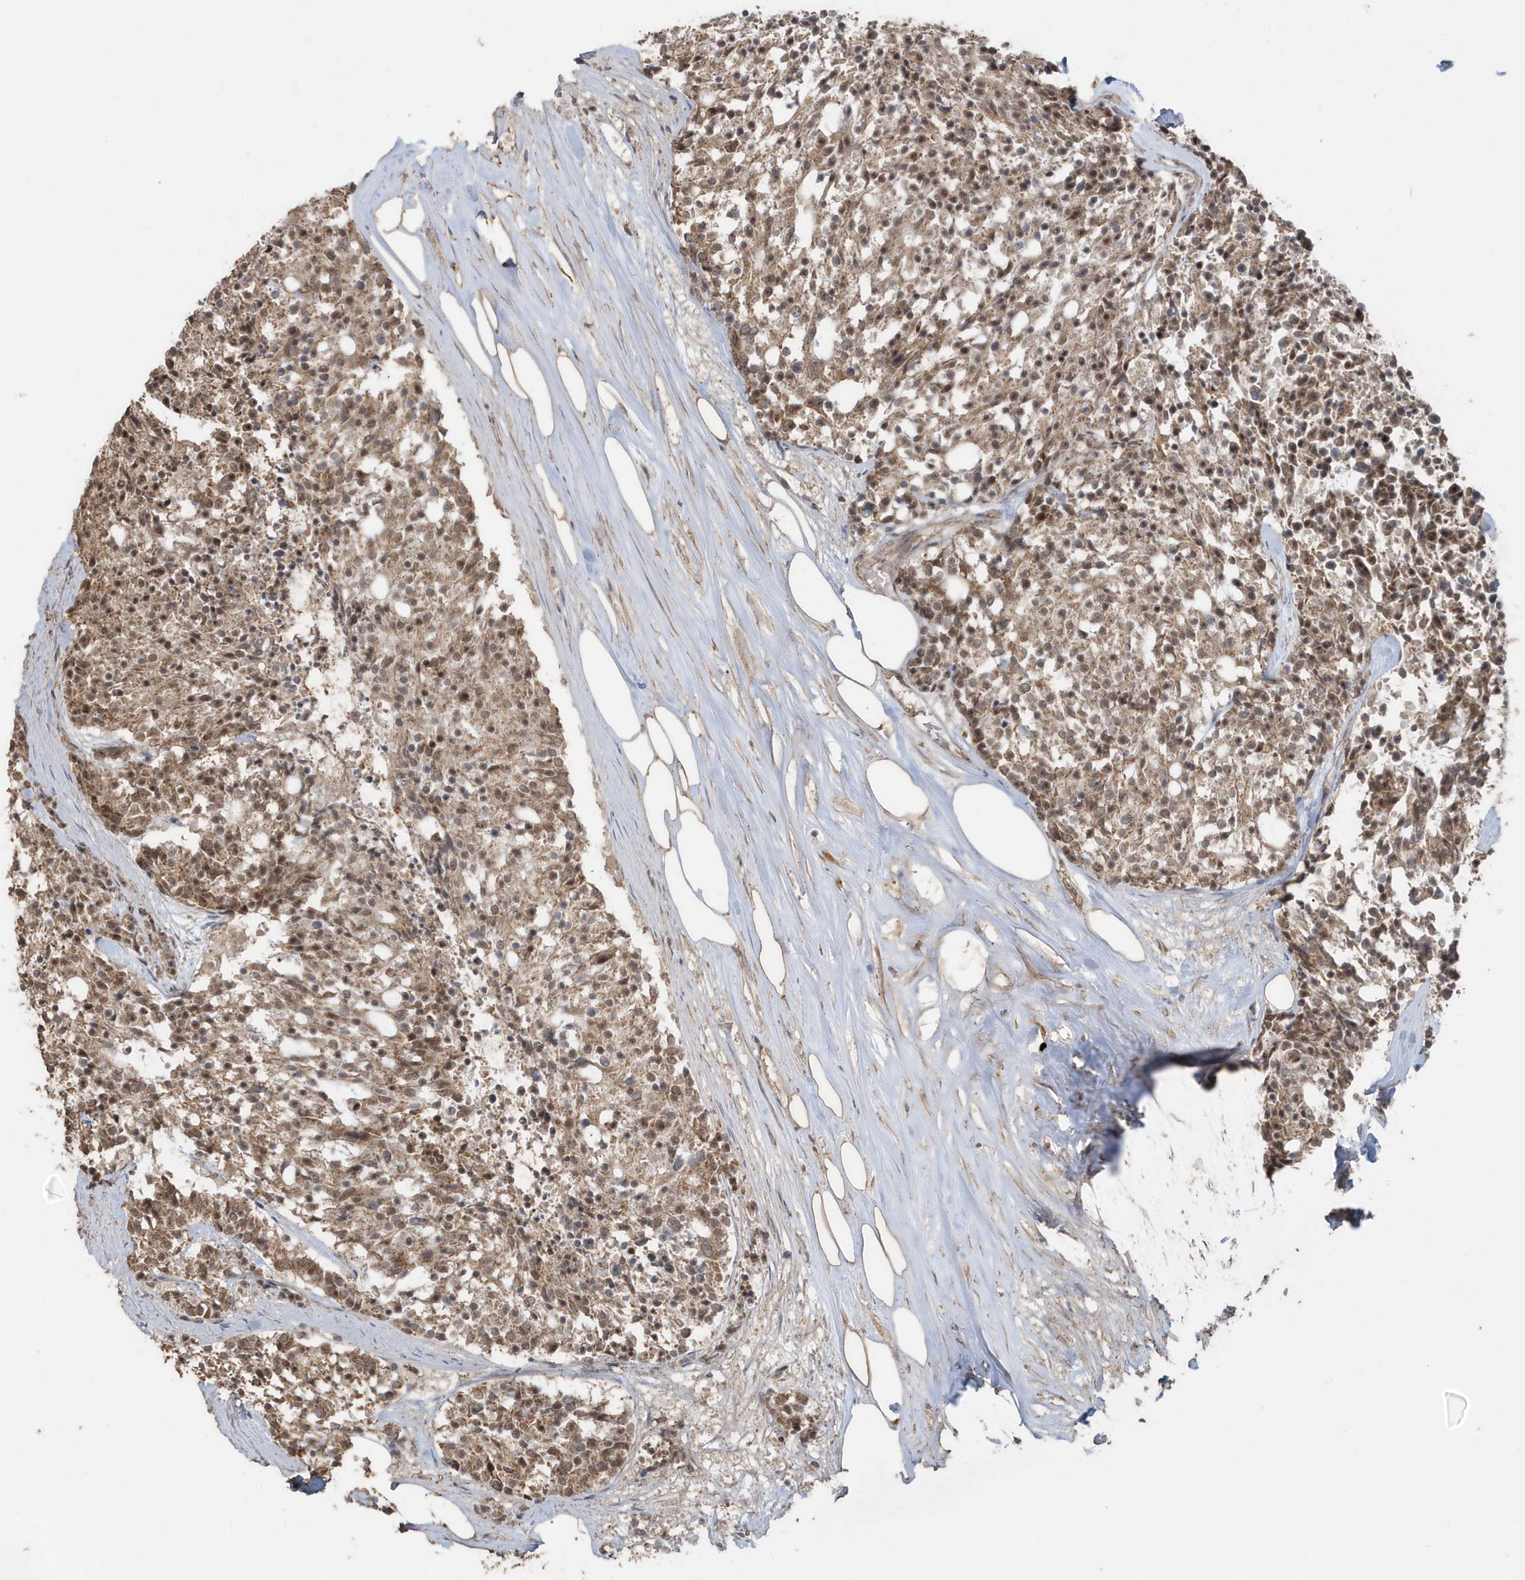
{"staining": {"intensity": "moderate", "quantity": ">75%", "location": "cytoplasmic/membranous,nuclear"}, "tissue": "carcinoid", "cell_type": "Tumor cells", "image_type": "cancer", "snomed": [{"axis": "morphology", "description": "Carcinoid, malignant, NOS"}, {"axis": "topography", "description": "Pancreas"}], "caption": "Moderate cytoplasmic/membranous and nuclear protein staining is seen in approximately >75% of tumor cells in malignant carcinoid.", "gene": "PAXBP1", "patient": {"sex": "female", "age": 54}}